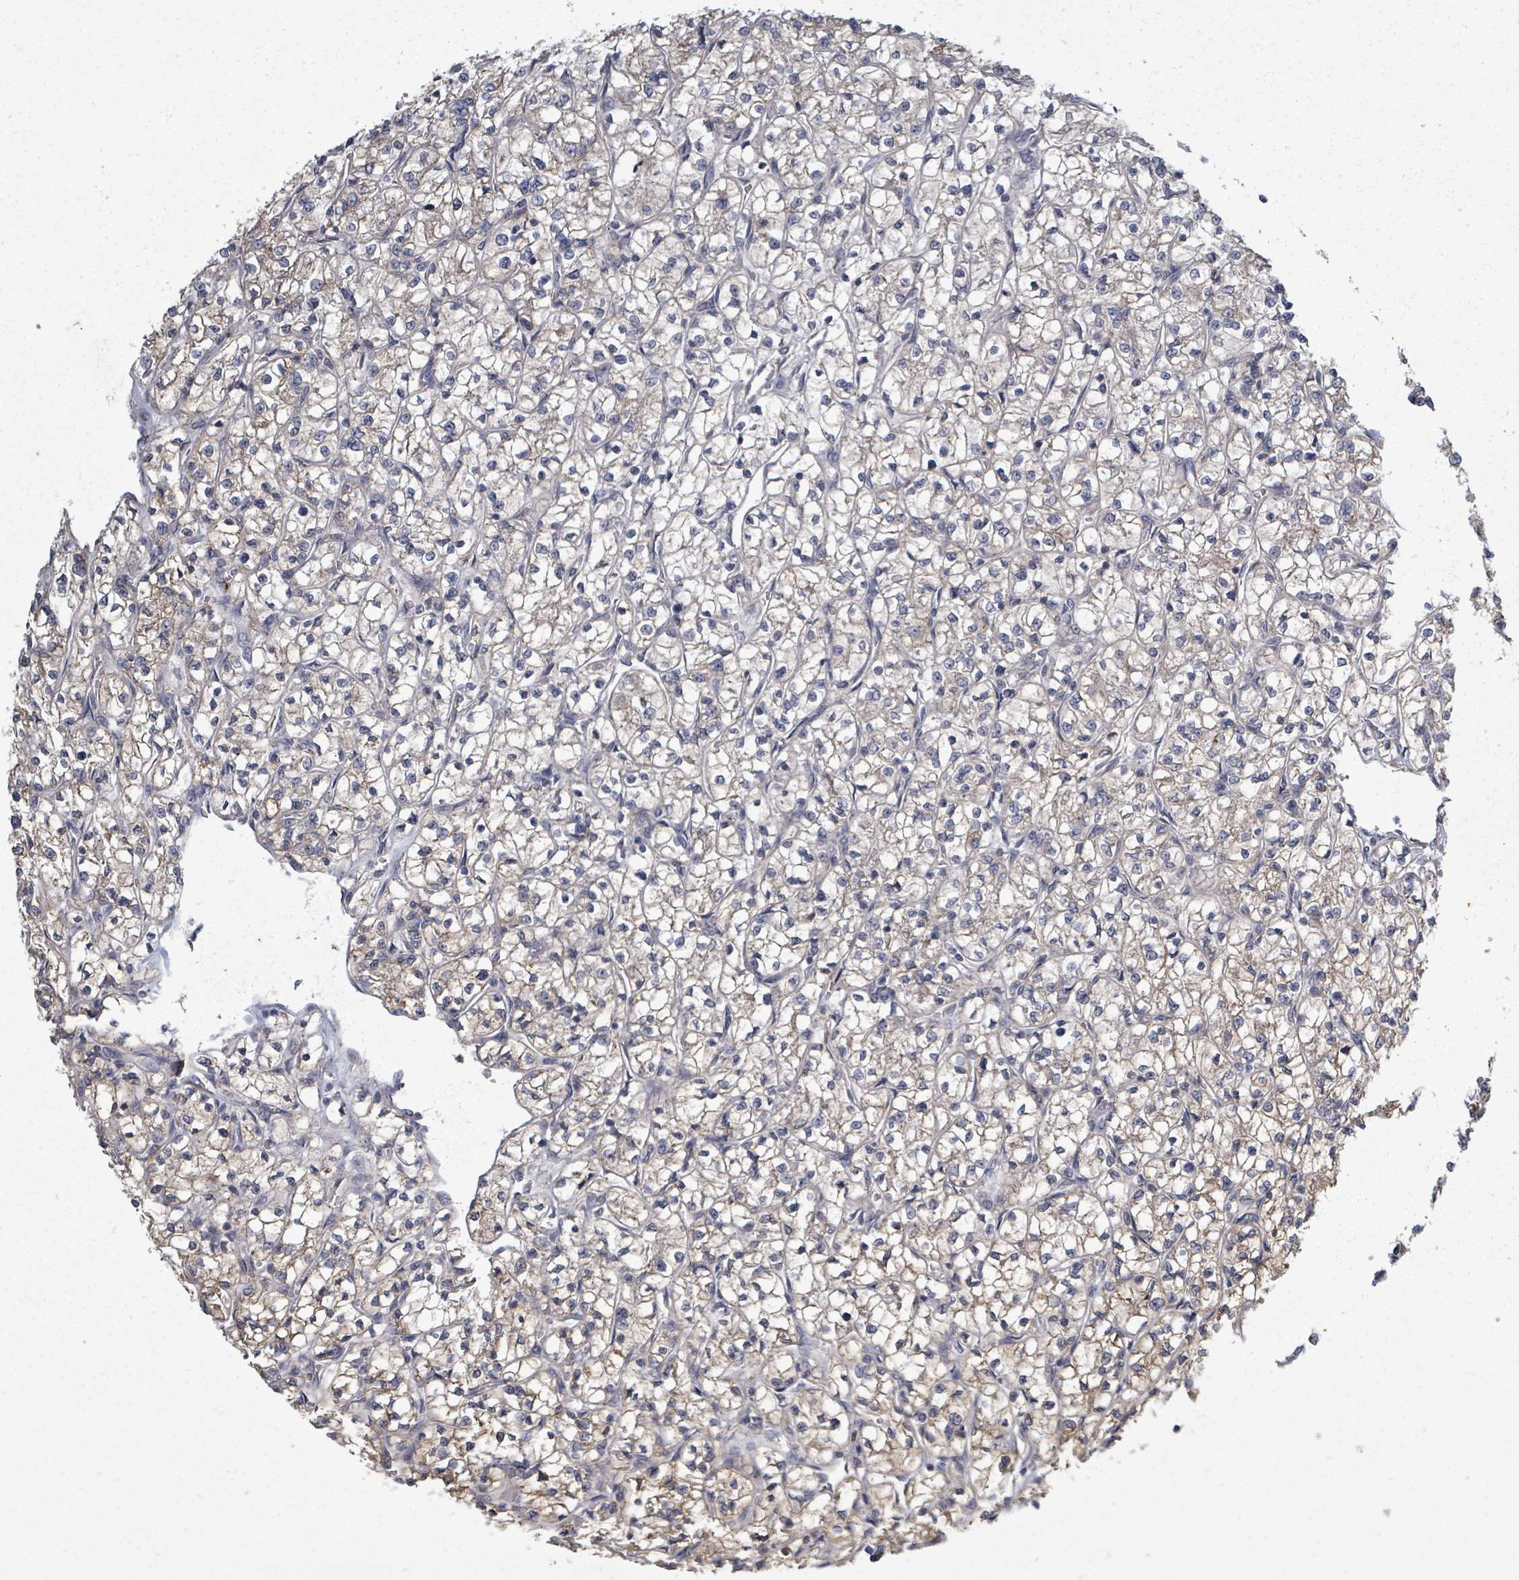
{"staining": {"intensity": "weak", "quantity": "25%-75%", "location": "cytoplasmic/membranous"}, "tissue": "renal cancer", "cell_type": "Tumor cells", "image_type": "cancer", "snomed": [{"axis": "morphology", "description": "Adenocarcinoma, NOS"}, {"axis": "topography", "description": "Kidney"}], "caption": "IHC micrograph of renal adenocarcinoma stained for a protein (brown), which shows low levels of weak cytoplasmic/membranous expression in about 25%-75% of tumor cells.", "gene": "ADCK1", "patient": {"sex": "female", "age": 64}}